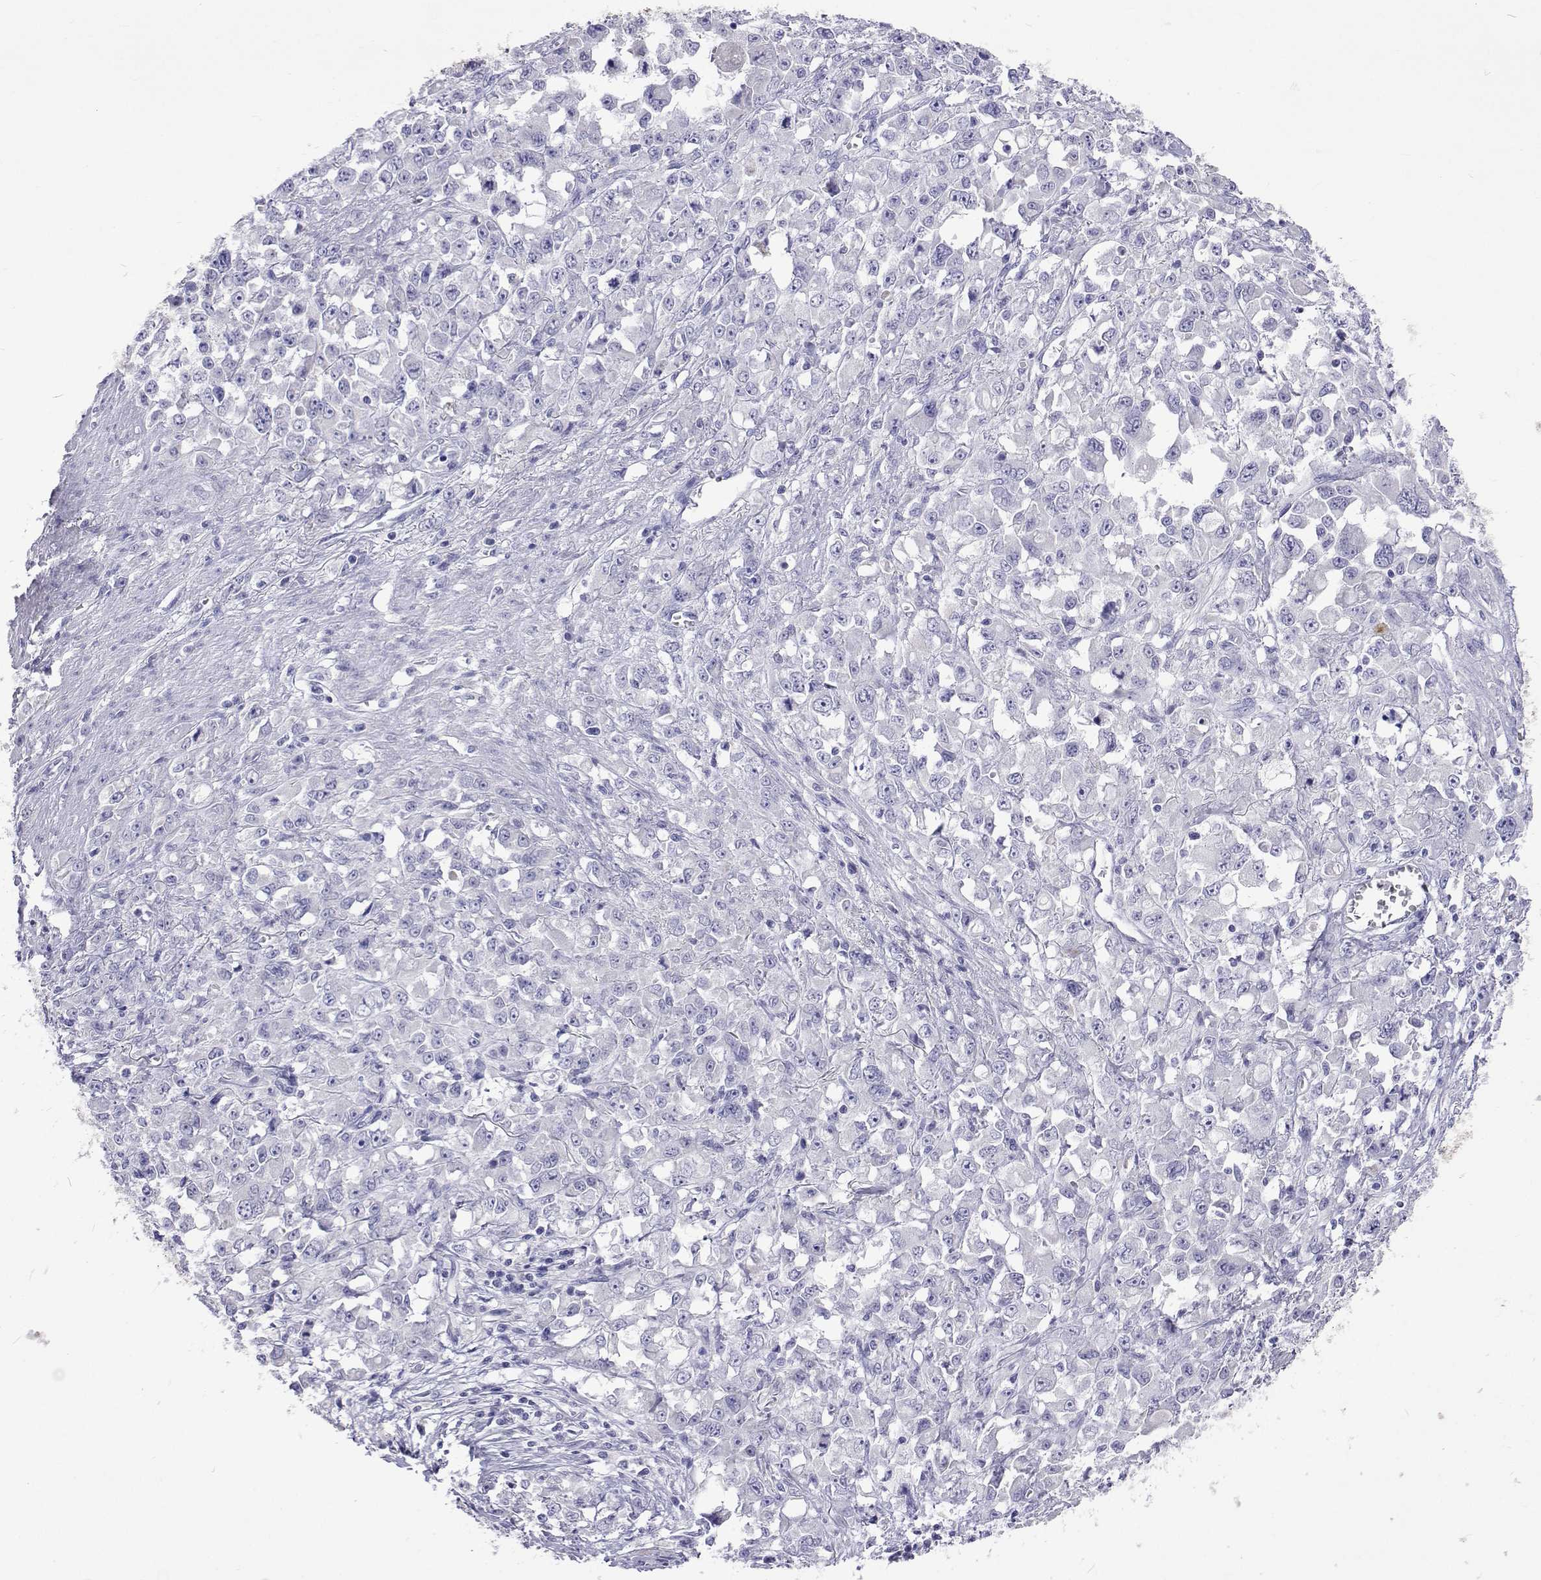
{"staining": {"intensity": "negative", "quantity": "none", "location": "none"}, "tissue": "stomach cancer", "cell_type": "Tumor cells", "image_type": "cancer", "snomed": [{"axis": "morphology", "description": "Adenocarcinoma, NOS"}, {"axis": "topography", "description": "Stomach"}], "caption": "Human stomach adenocarcinoma stained for a protein using immunohistochemistry demonstrates no expression in tumor cells.", "gene": "UMODL1", "patient": {"sex": "female", "age": 76}}